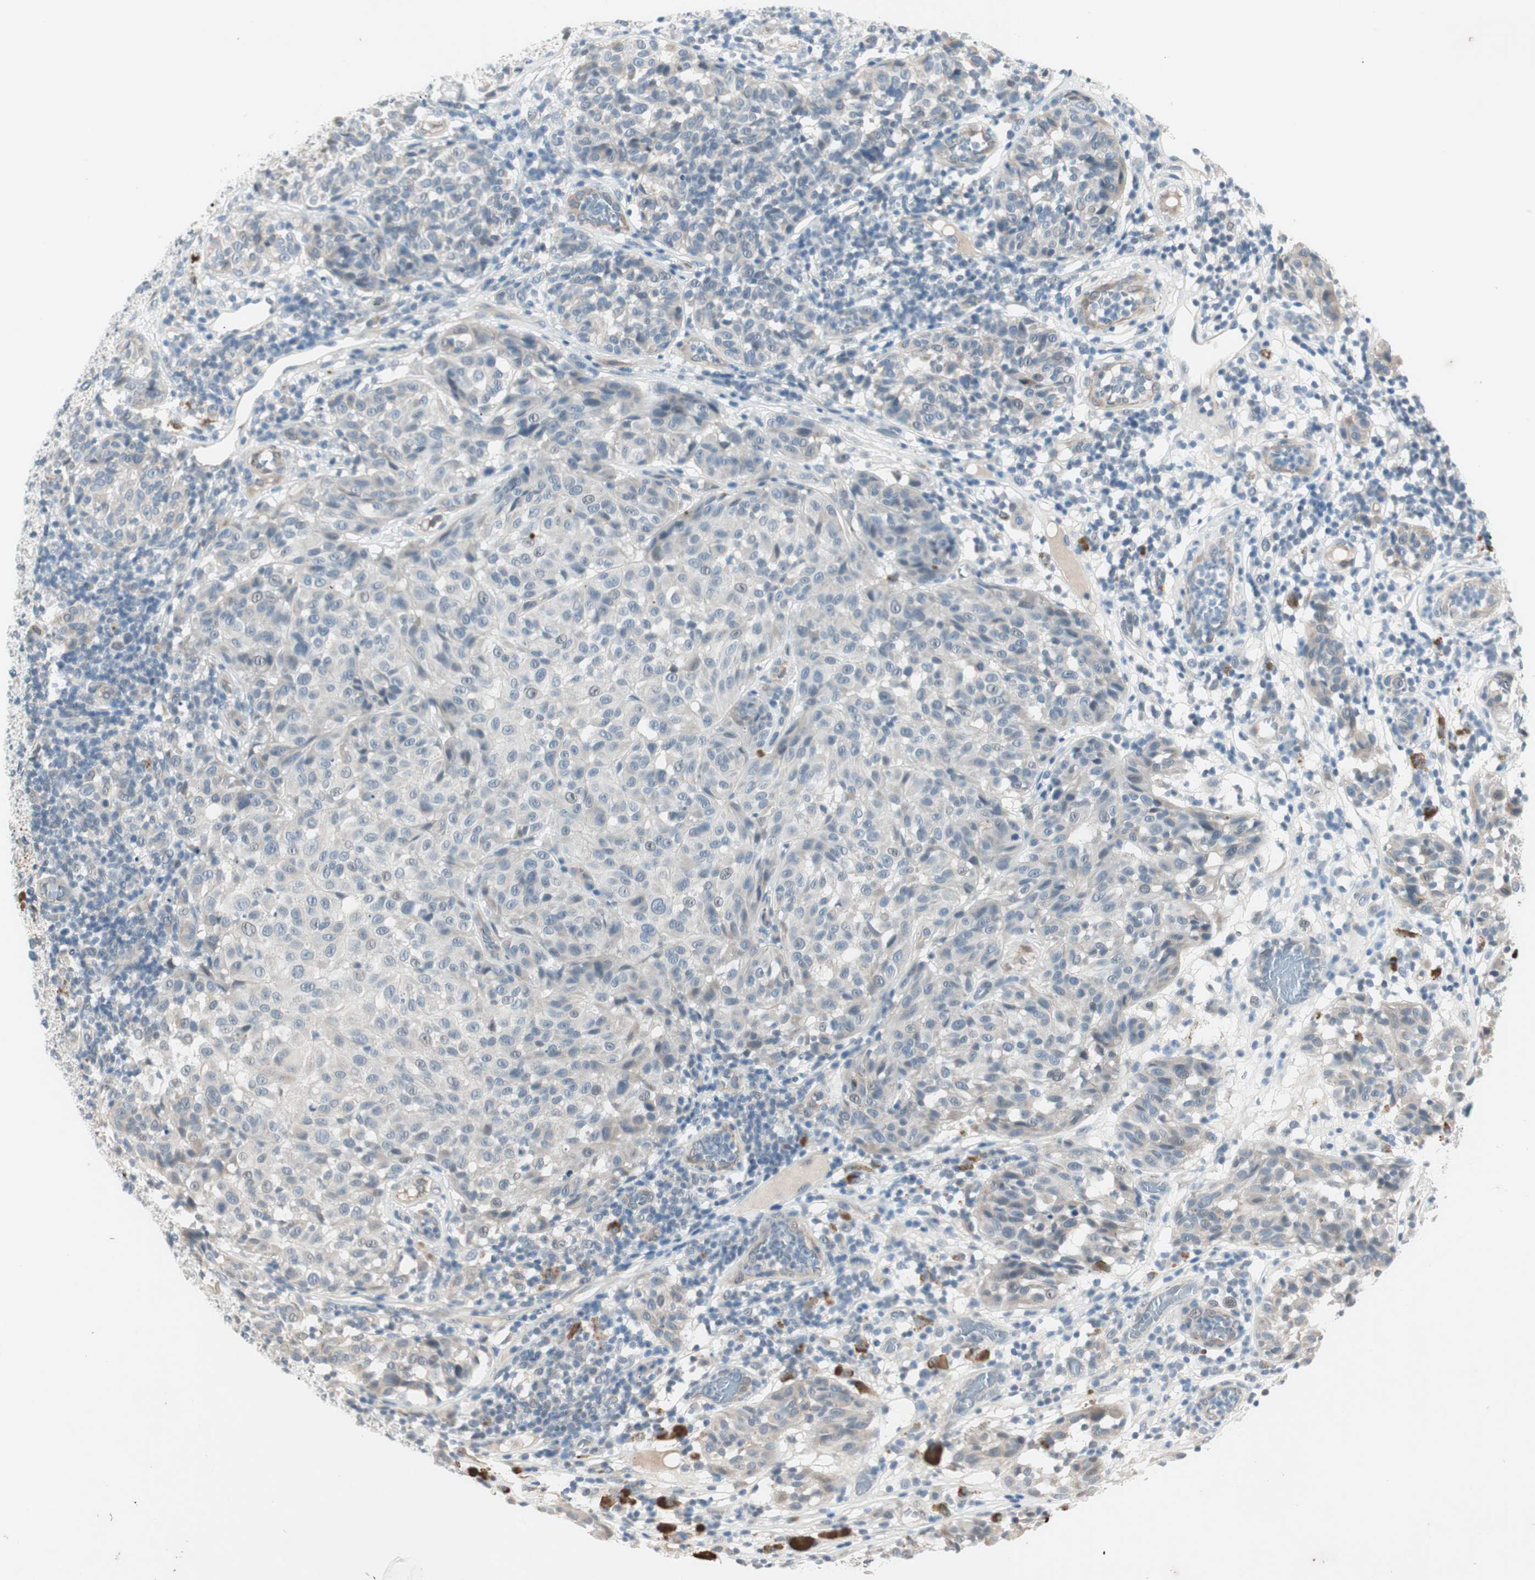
{"staining": {"intensity": "moderate", "quantity": "<25%", "location": "cytoplasmic/membranous"}, "tissue": "melanoma", "cell_type": "Tumor cells", "image_type": "cancer", "snomed": [{"axis": "morphology", "description": "Malignant melanoma, NOS"}, {"axis": "topography", "description": "Skin"}], "caption": "There is low levels of moderate cytoplasmic/membranous expression in tumor cells of melanoma, as demonstrated by immunohistochemical staining (brown color).", "gene": "ITGB4", "patient": {"sex": "female", "age": 46}}